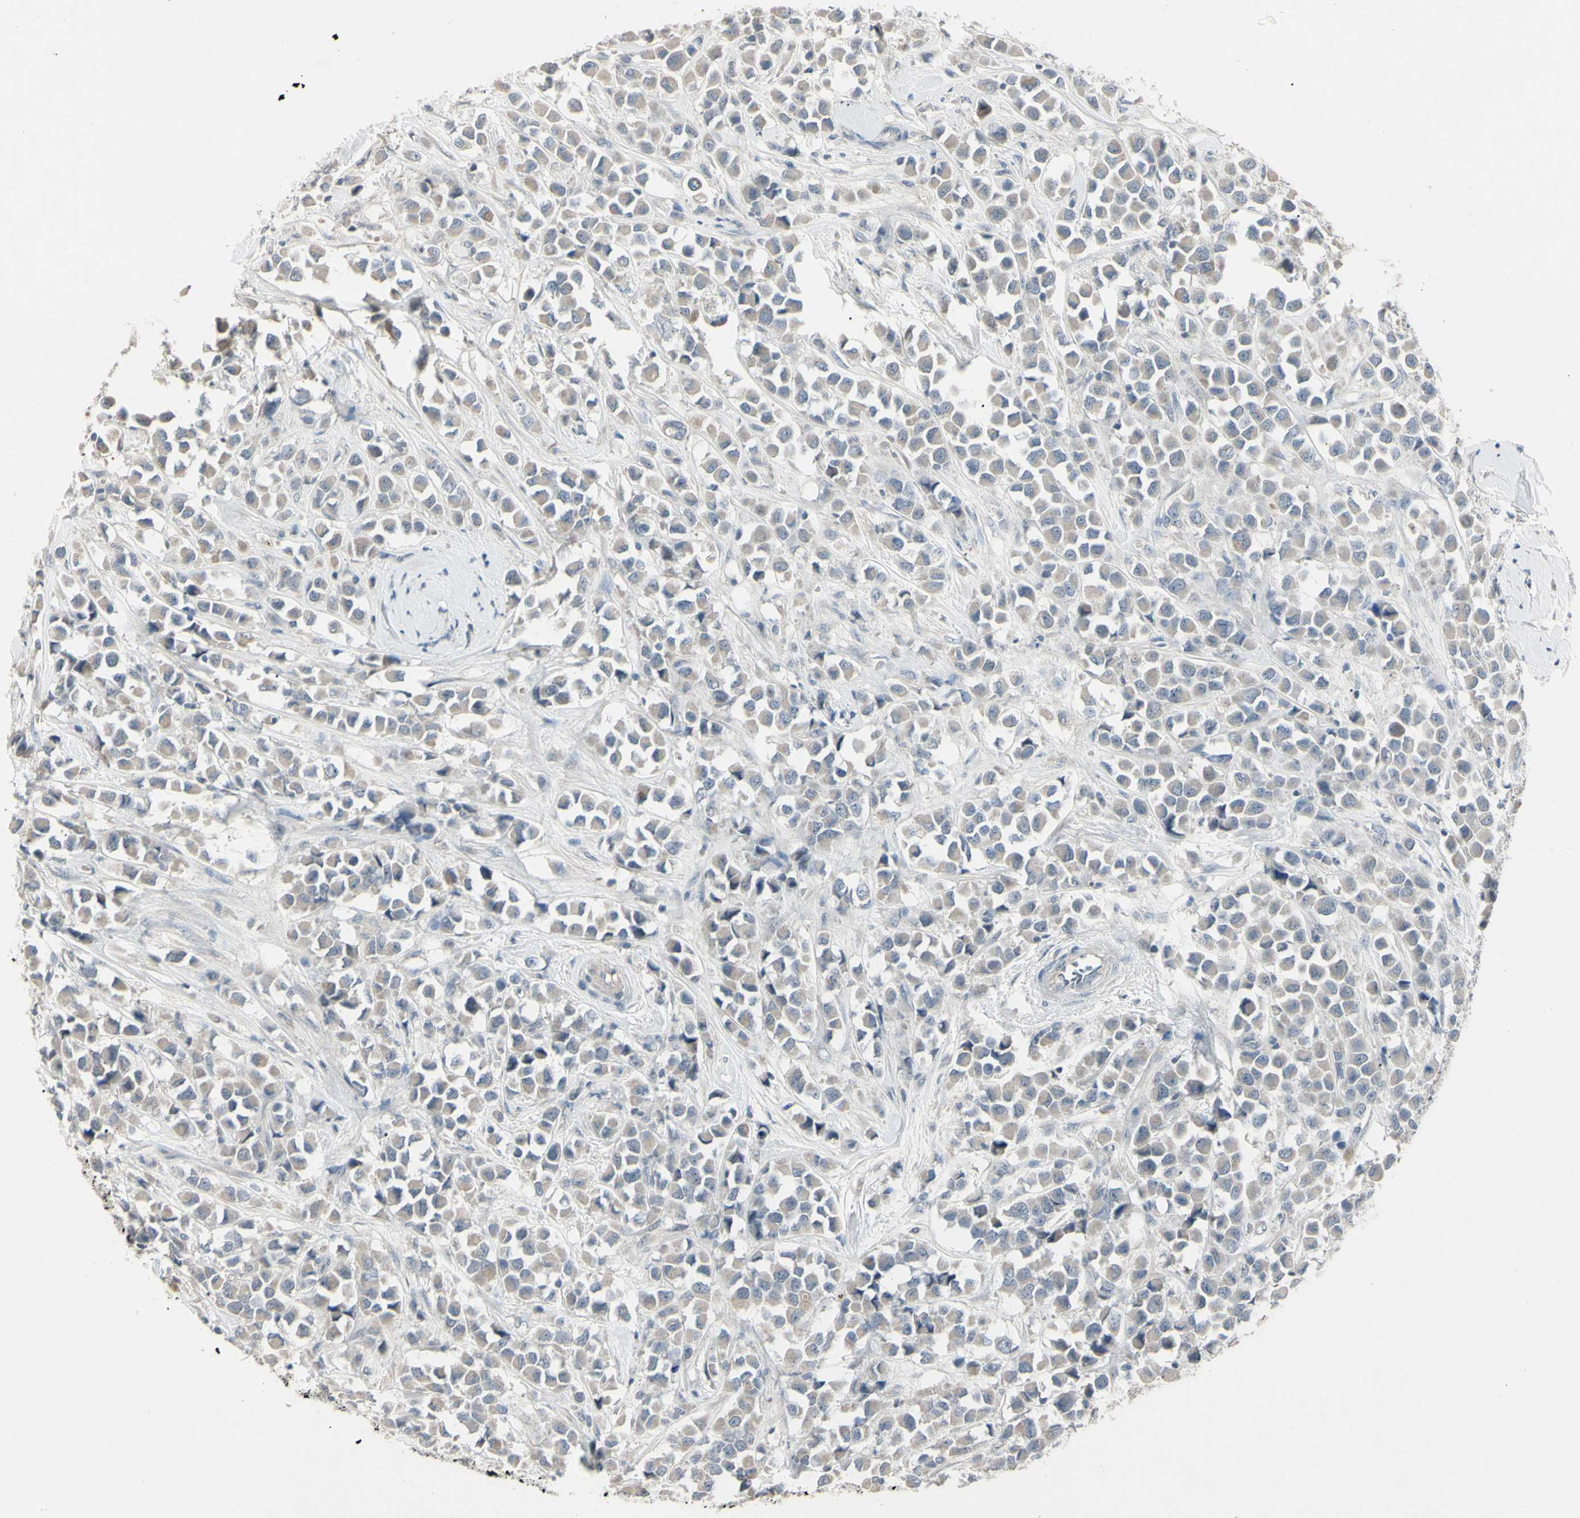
{"staining": {"intensity": "weak", "quantity": ">75%", "location": "cytoplasmic/membranous"}, "tissue": "breast cancer", "cell_type": "Tumor cells", "image_type": "cancer", "snomed": [{"axis": "morphology", "description": "Duct carcinoma"}, {"axis": "topography", "description": "Breast"}], "caption": "IHC (DAB) staining of human breast cancer (infiltrating ductal carcinoma) displays weak cytoplasmic/membranous protein positivity in approximately >75% of tumor cells.", "gene": "PIAS4", "patient": {"sex": "female", "age": 61}}